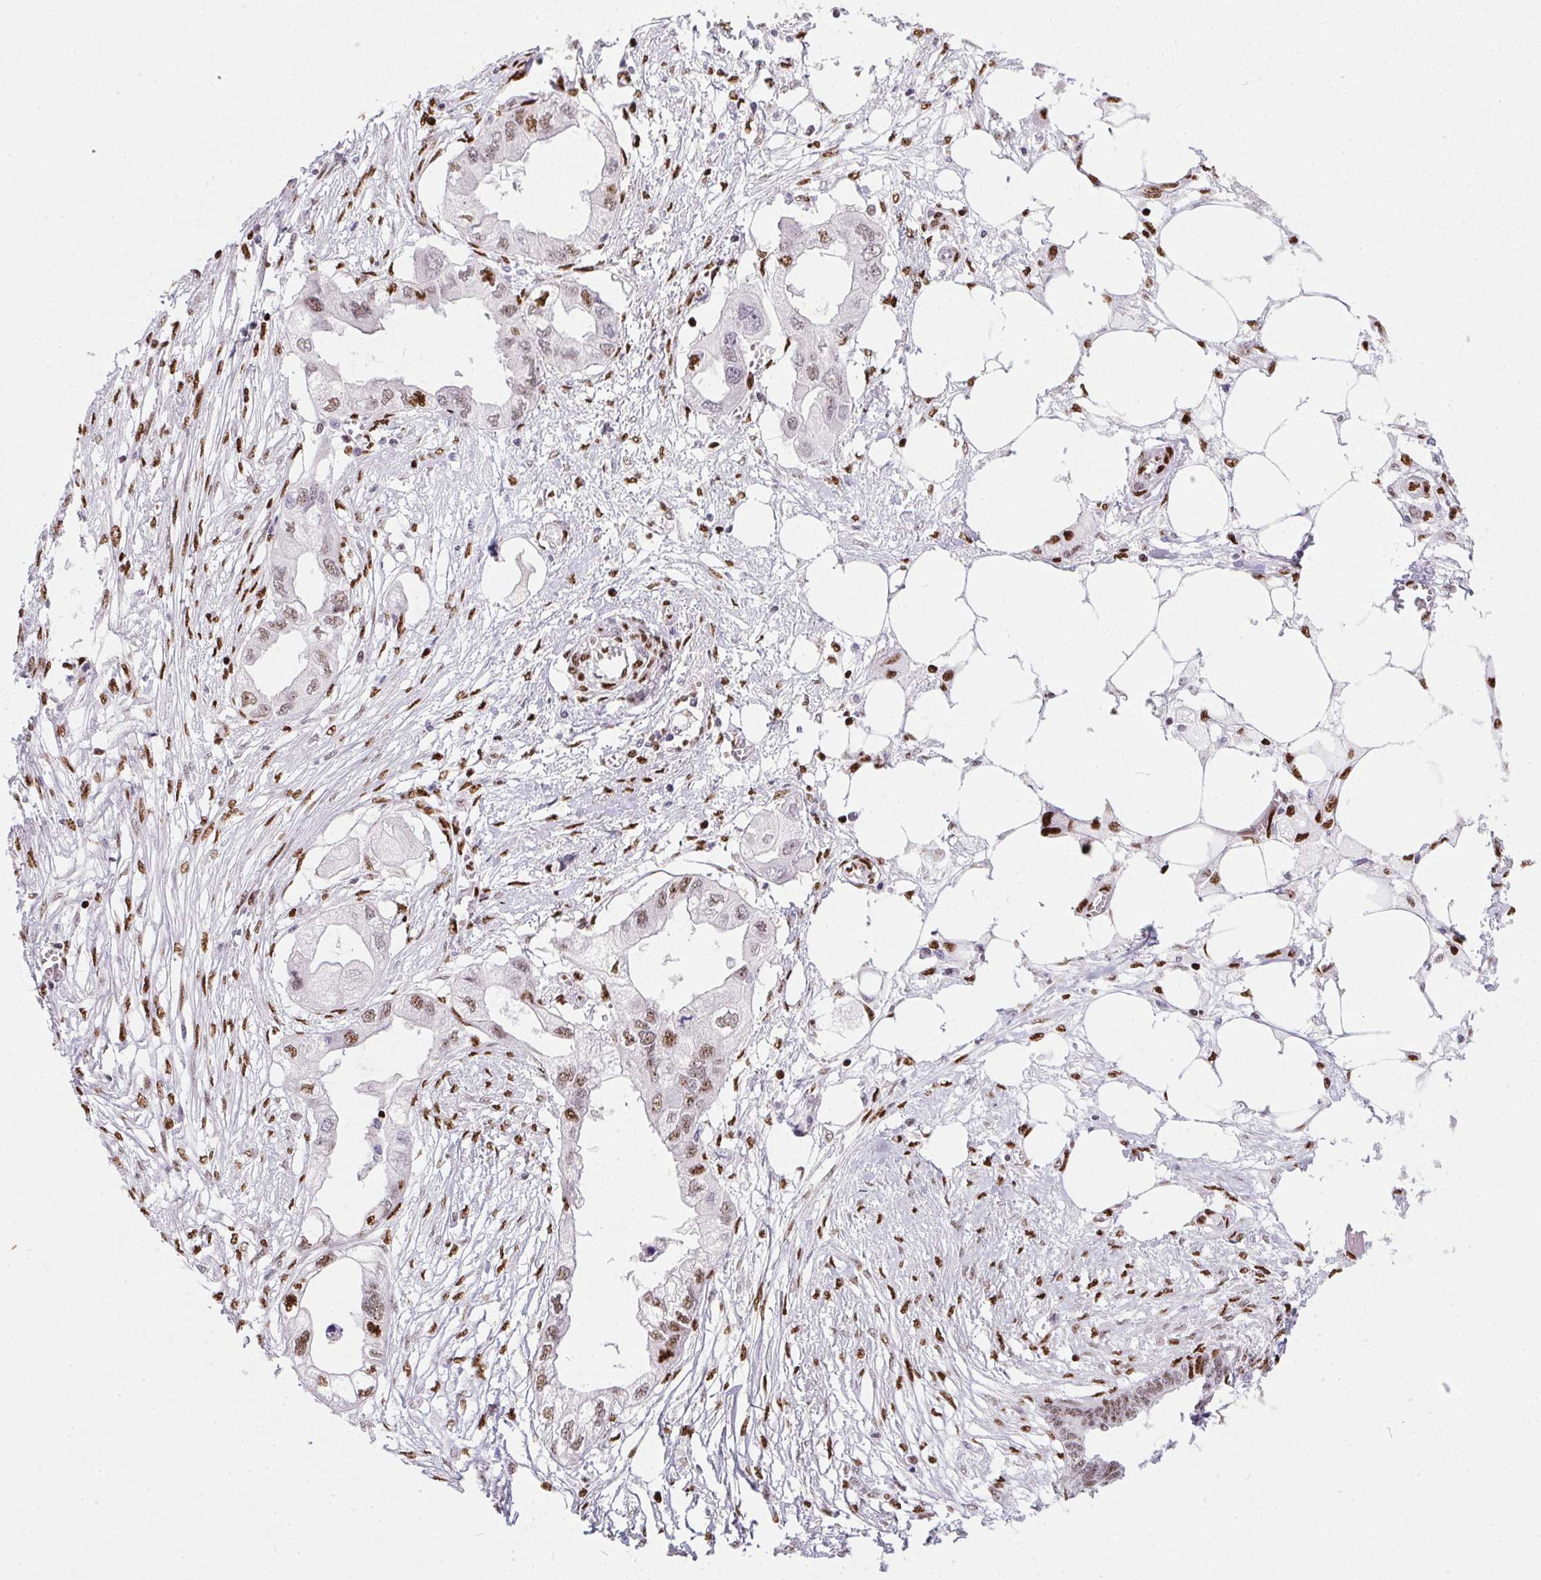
{"staining": {"intensity": "strong", "quantity": "25%-75%", "location": "nuclear"}, "tissue": "endometrial cancer", "cell_type": "Tumor cells", "image_type": "cancer", "snomed": [{"axis": "morphology", "description": "Adenocarcinoma, NOS"}, {"axis": "morphology", "description": "Adenocarcinoma, metastatic, NOS"}, {"axis": "topography", "description": "Adipose tissue"}, {"axis": "topography", "description": "Endometrium"}], "caption": "About 25%-75% of tumor cells in endometrial adenocarcinoma display strong nuclear protein expression as visualized by brown immunohistochemical staining.", "gene": "PAGE3", "patient": {"sex": "female", "age": 67}}